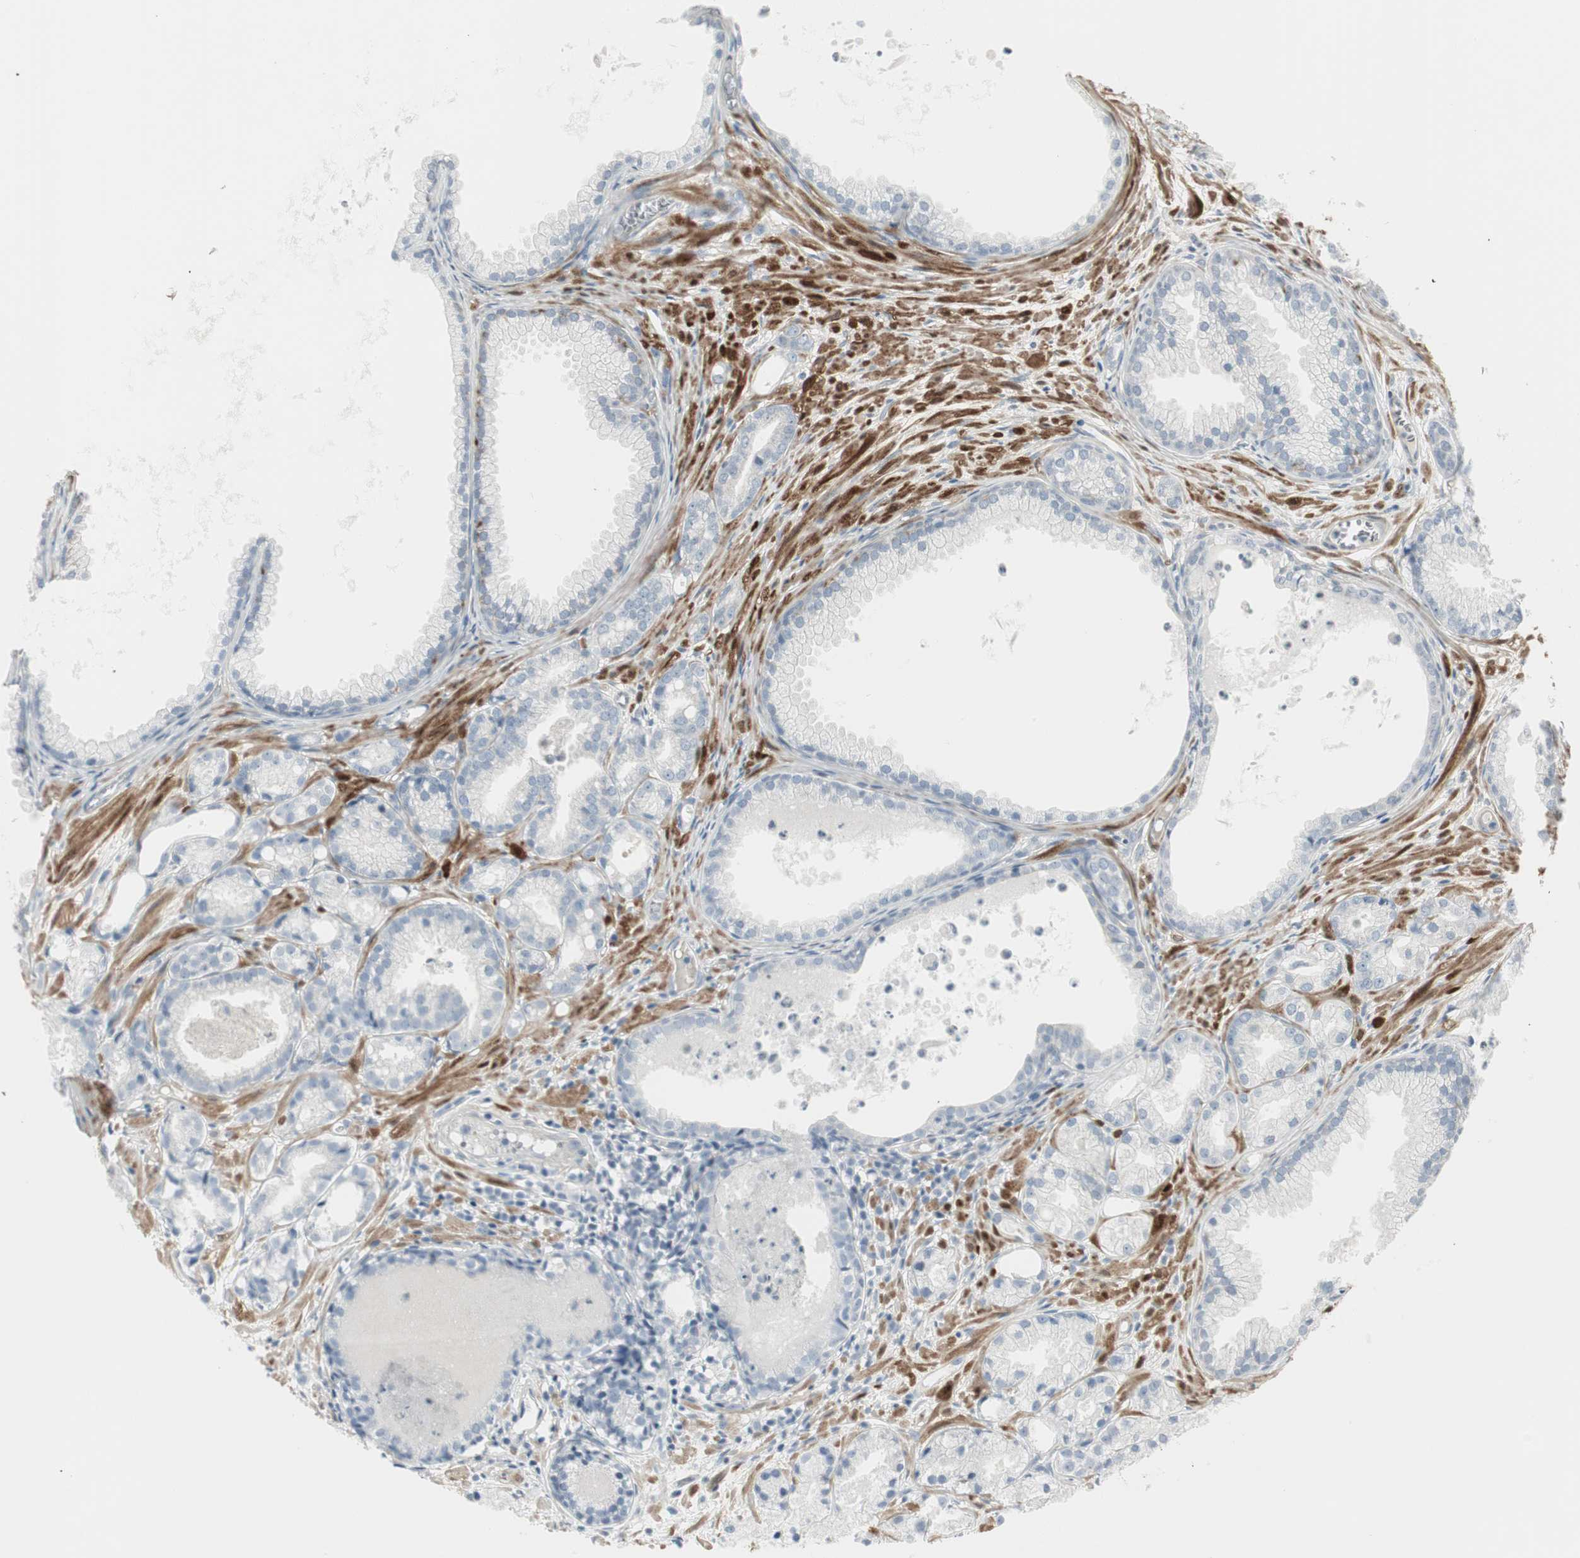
{"staining": {"intensity": "negative", "quantity": "none", "location": "none"}, "tissue": "prostate cancer", "cell_type": "Tumor cells", "image_type": "cancer", "snomed": [{"axis": "morphology", "description": "Adenocarcinoma, Low grade"}, {"axis": "topography", "description": "Prostate"}], "caption": "The immunohistochemistry photomicrograph has no significant positivity in tumor cells of low-grade adenocarcinoma (prostate) tissue.", "gene": "DMPK", "patient": {"sex": "male", "age": 72}}